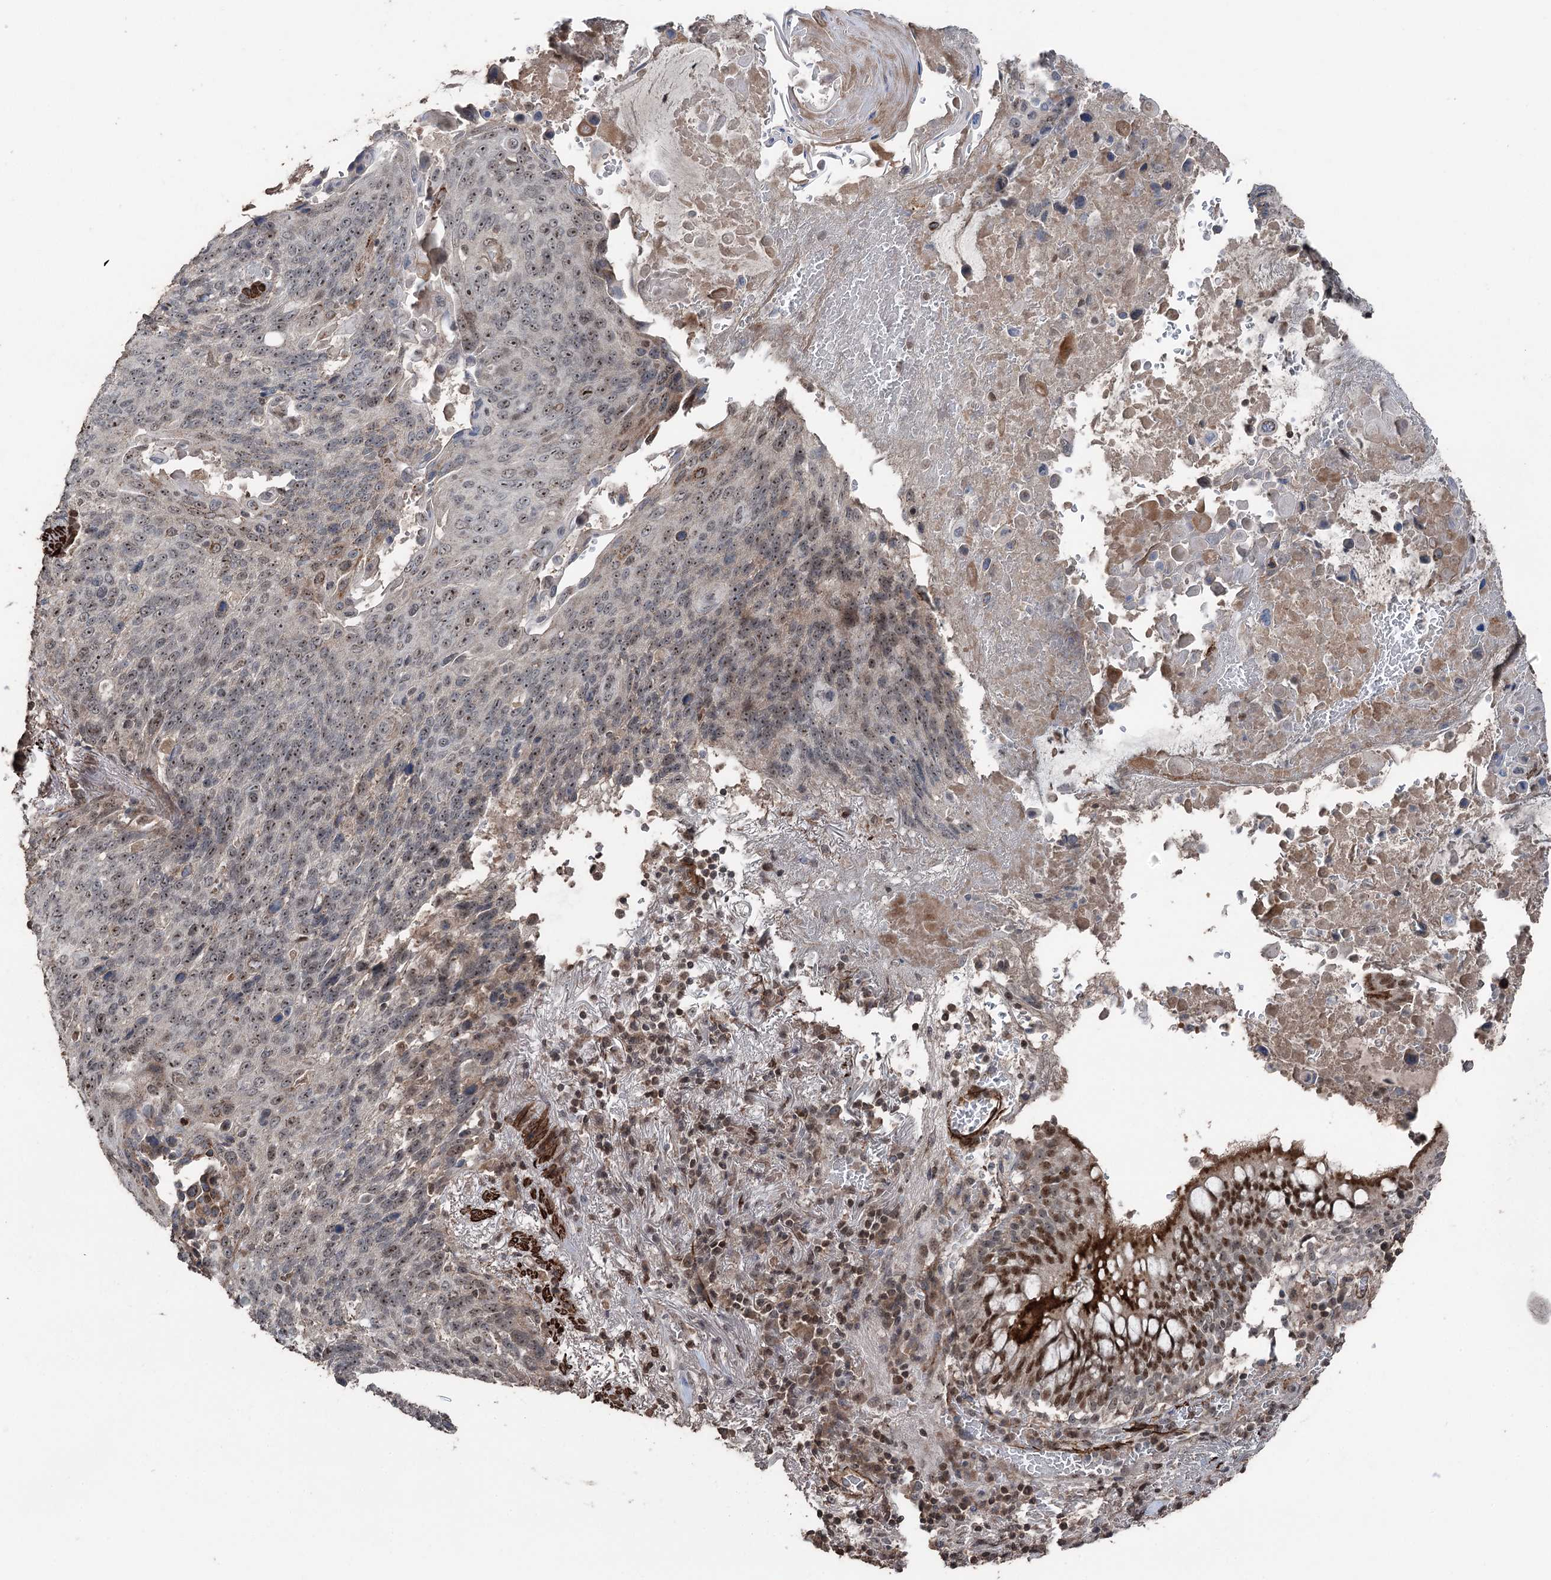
{"staining": {"intensity": "weak", "quantity": ">75%", "location": "nuclear"}, "tissue": "lung cancer", "cell_type": "Tumor cells", "image_type": "cancer", "snomed": [{"axis": "morphology", "description": "Squamous cell carcinoma, NOS"}, {"axis": "topography", "description": "Lung"}], "caption": "An image showing weak nuclear staining in approximately >75% of tumor cells in lung cancer (squamous cell carcinoma), as visualized by brown immunohistochemical staining.", "gene": "CCDC82", "patient": {"sex": "male", "age": 66}}